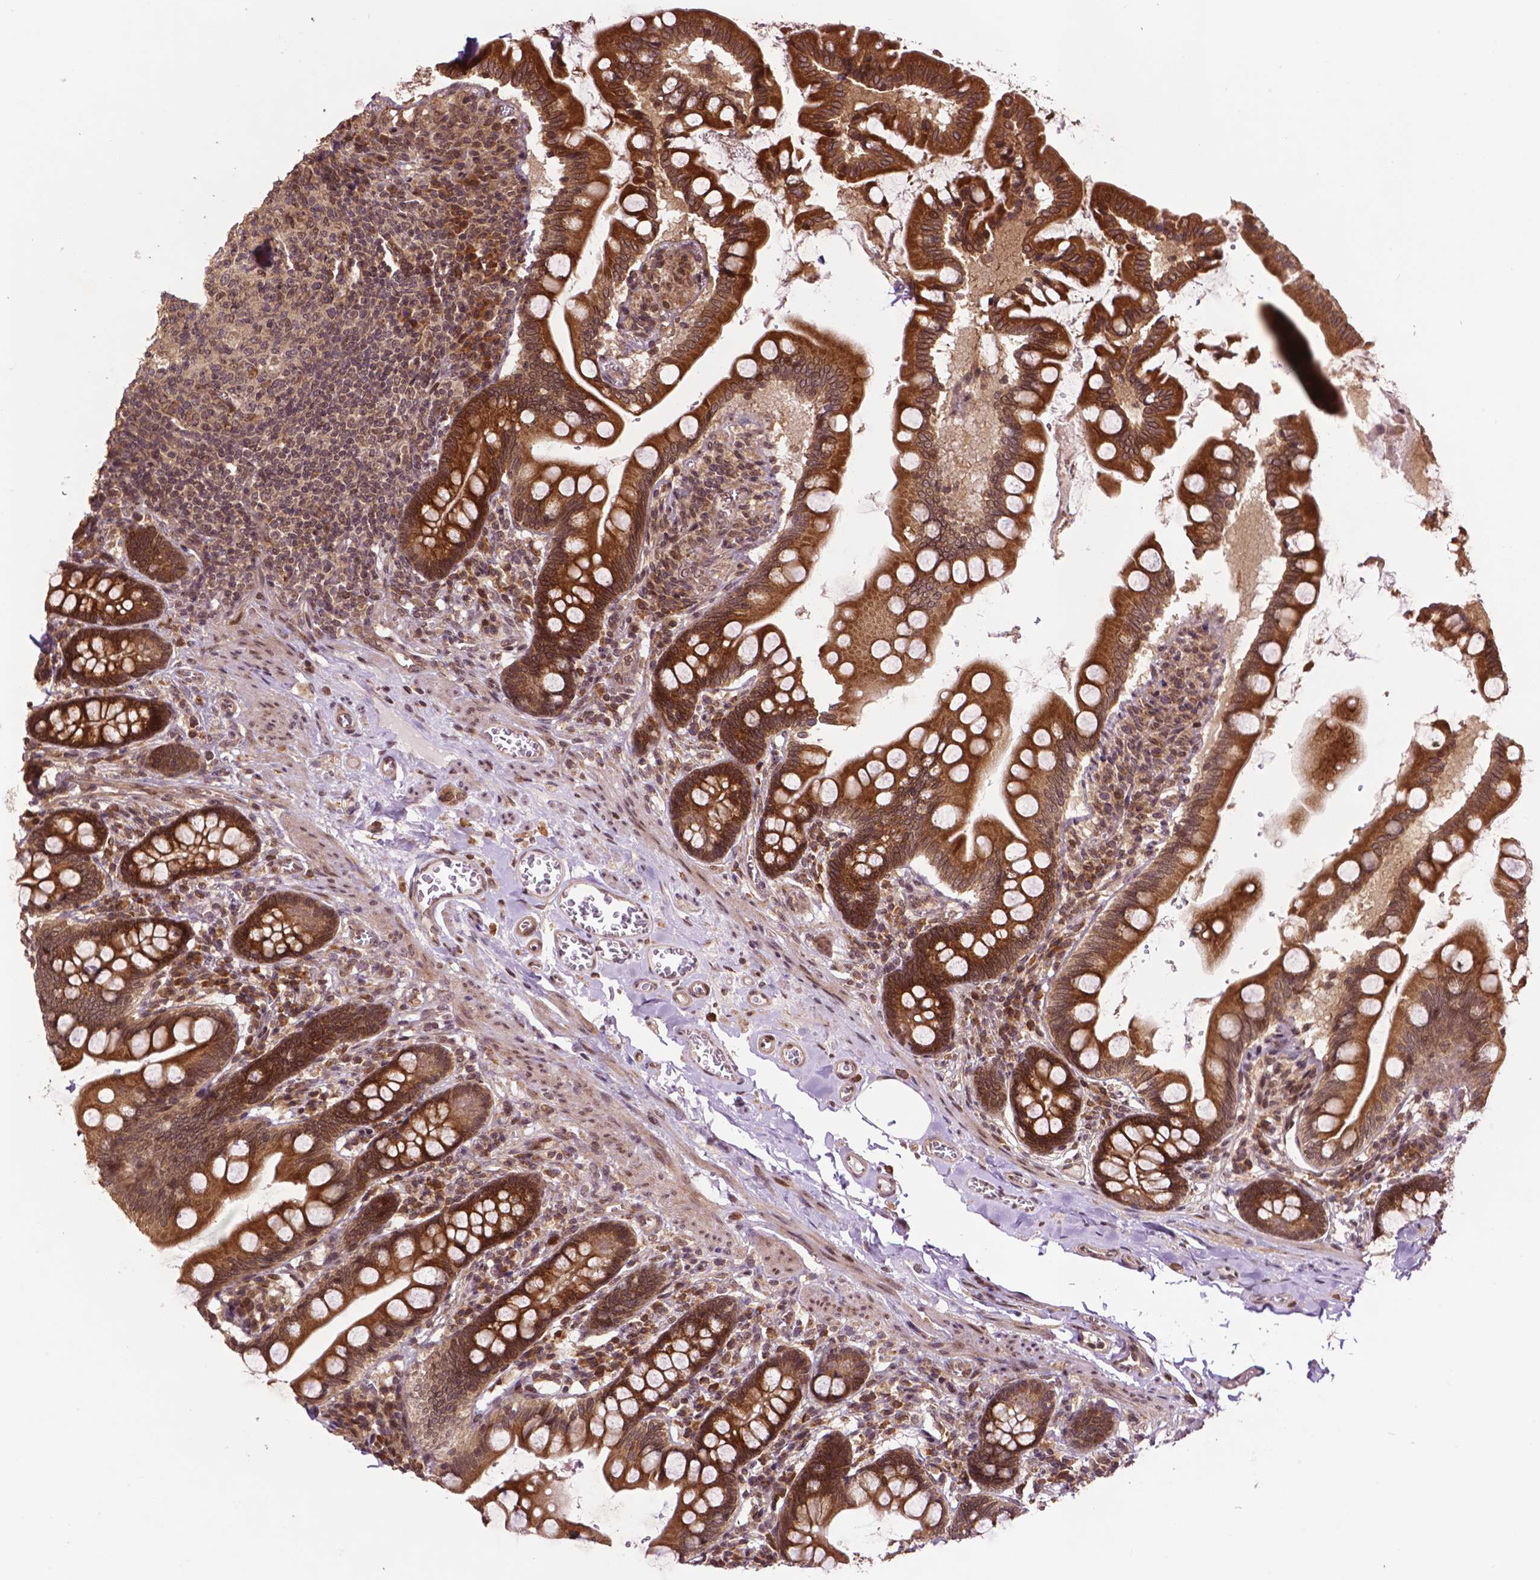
{"staining": {"intensity": "strong", "quantity": ">75%", "location": "cytoplasmic/membranous"}, "tissue": "small intestine", "cell_type": "Glandular cells", "image_type": "normal", "snomed": [{"axis": "morphology", "description": "Normal tissue, NOS"}, {"axis": "topography", "description": "Small intestine"}], "caption": "Immunohistochemical staining of unremarkable human small intestine reveals >75% levels of strong cytoplasmic/membranous protein expression in about >75% of glandular cells. (IHC, brightfield microscopy, high magnification).", "gene": "TMX2", "patient": {"sex": "female", "age": 56}}